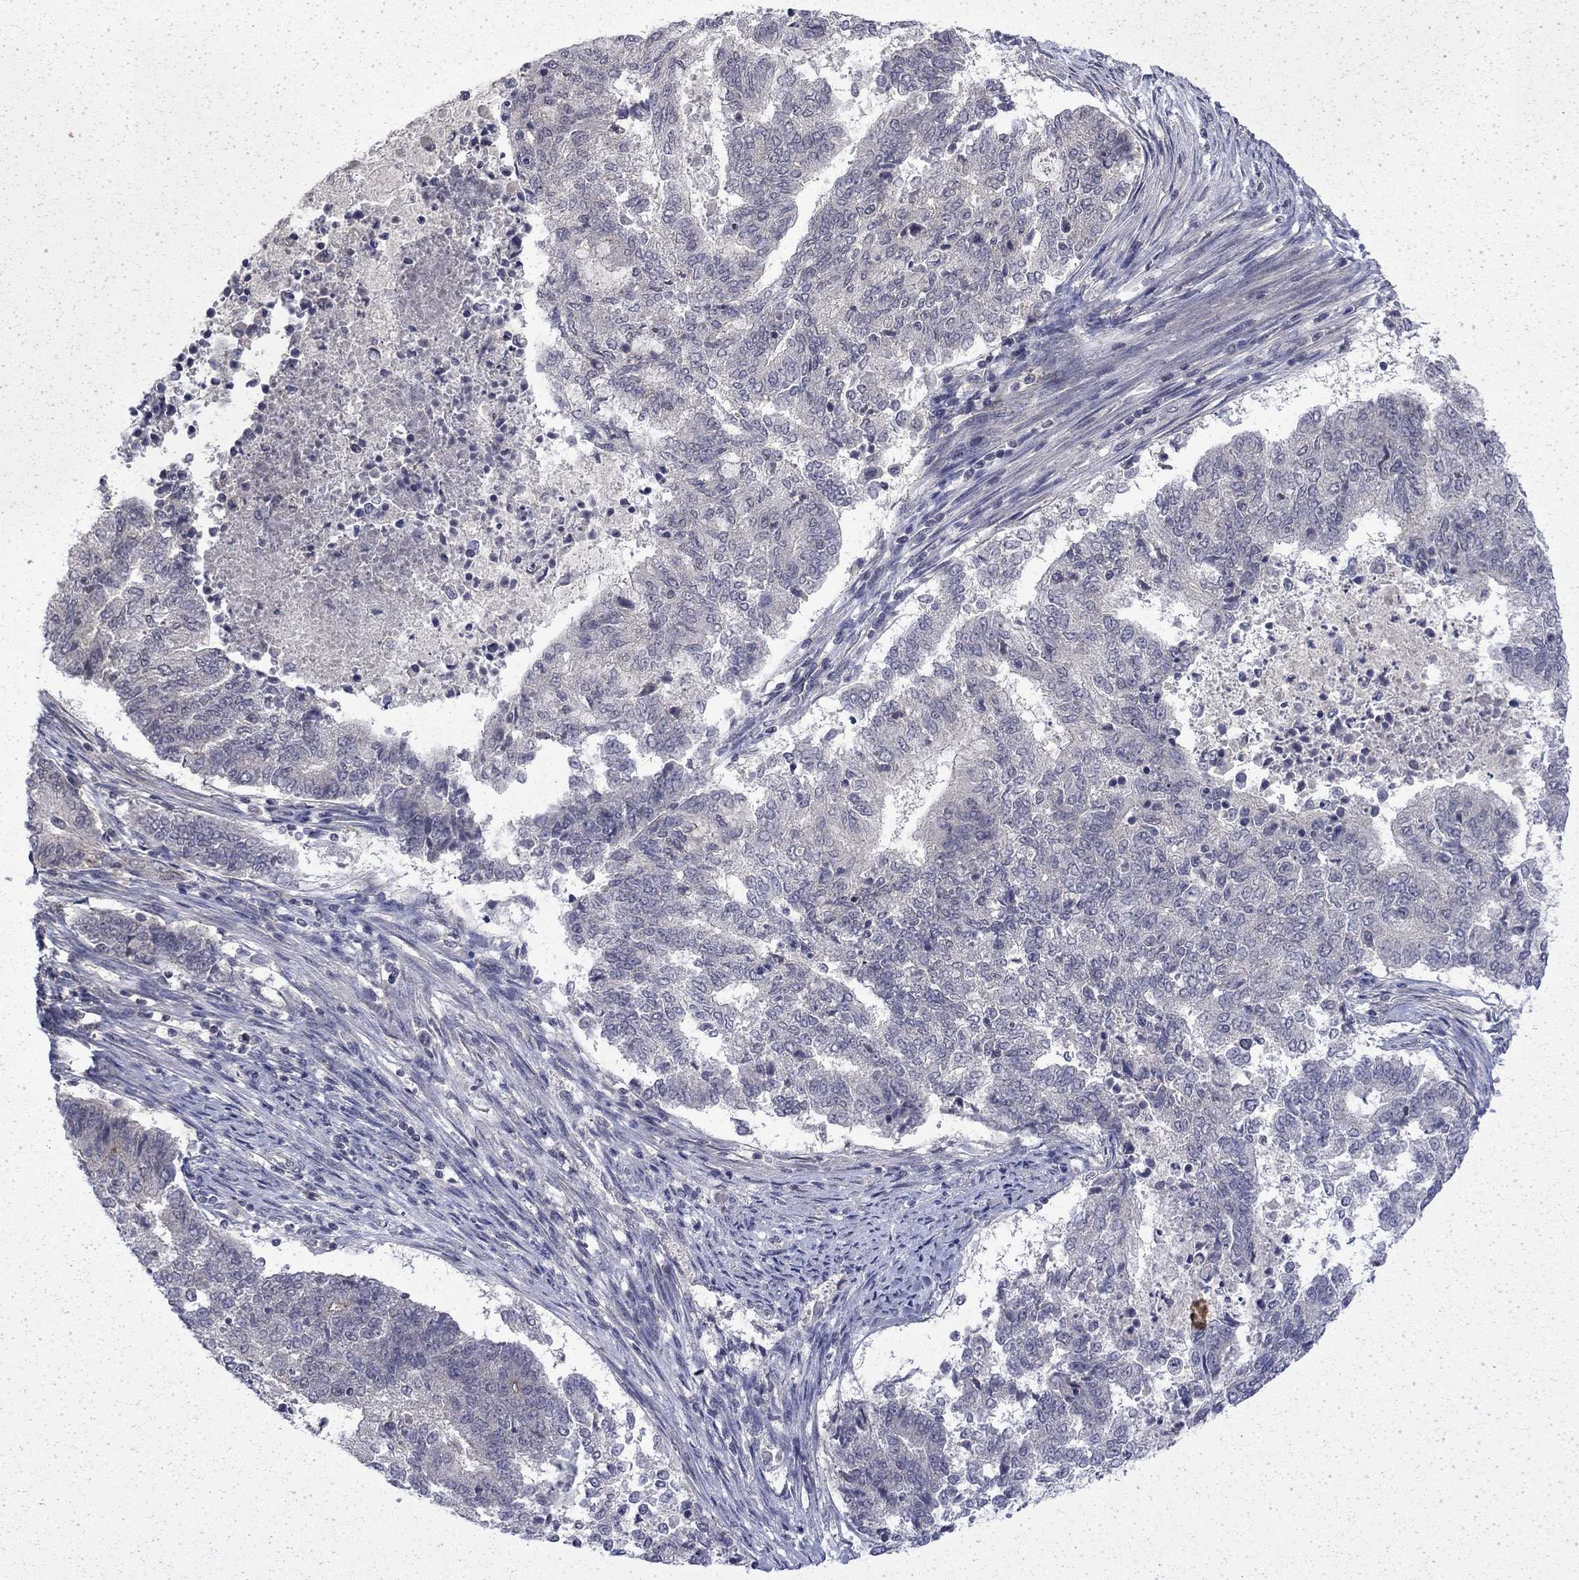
{"staining": {"intensity": "negative", "quantity": "none", "location": "none"}, "tissue": "endometrial cancer", "cell_type": "Tumor cells", "image_type": "cancer", "snomed": [{"axis": "morphology", "description": "Adenocarcinoma, NOS"}, {"axis": "topography", "description": "Endometrium"}], "caption": "Immunohistochemistry histopathology image of endometrial cancer stained for a protein (brown), which displays no positivity in tumor cells. (DAB IHC with hematoxylin counter stain).", "gene": "CHAT", "patient": {"sex": "female", "age": 65}}